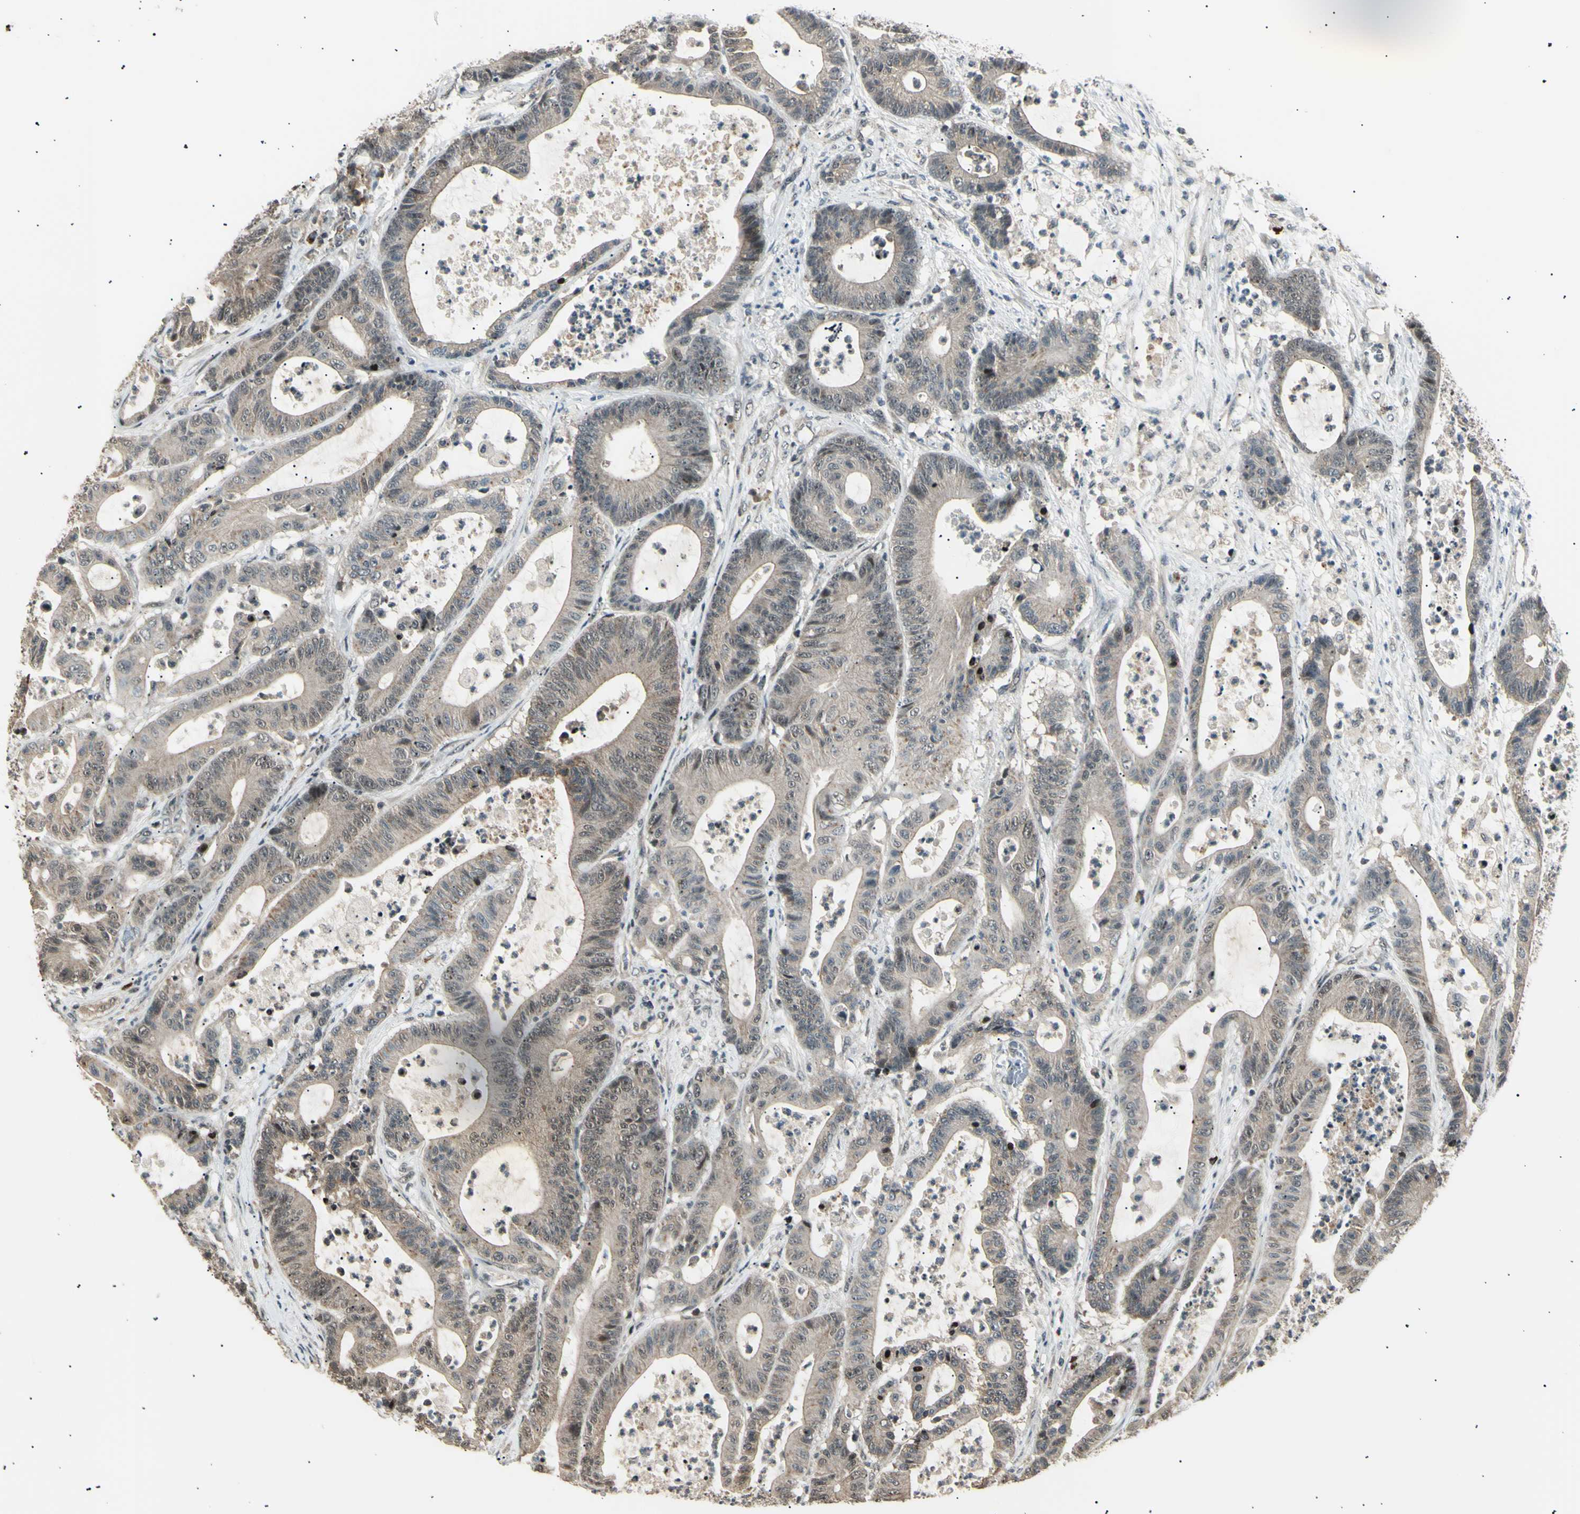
{"staining": {"intensity": "negative", "quantity": "none", "location": "none"}, "tissue": "colorectal cancer", "cell_type": "Tumor cells", "image_type": "cancer", "snomed": [{"axis": "morphology", "description": "Adenocarcinoma, NOS"}, {"axis": "topography", "description": "Colon"}], "caption": "An IHC histopathology image of colorectal cancer is shown. There is no staining in tumor cells of colorectal cancer.", "gene": "NUAK2", "patient": {"sex": "female", "age": 84}}